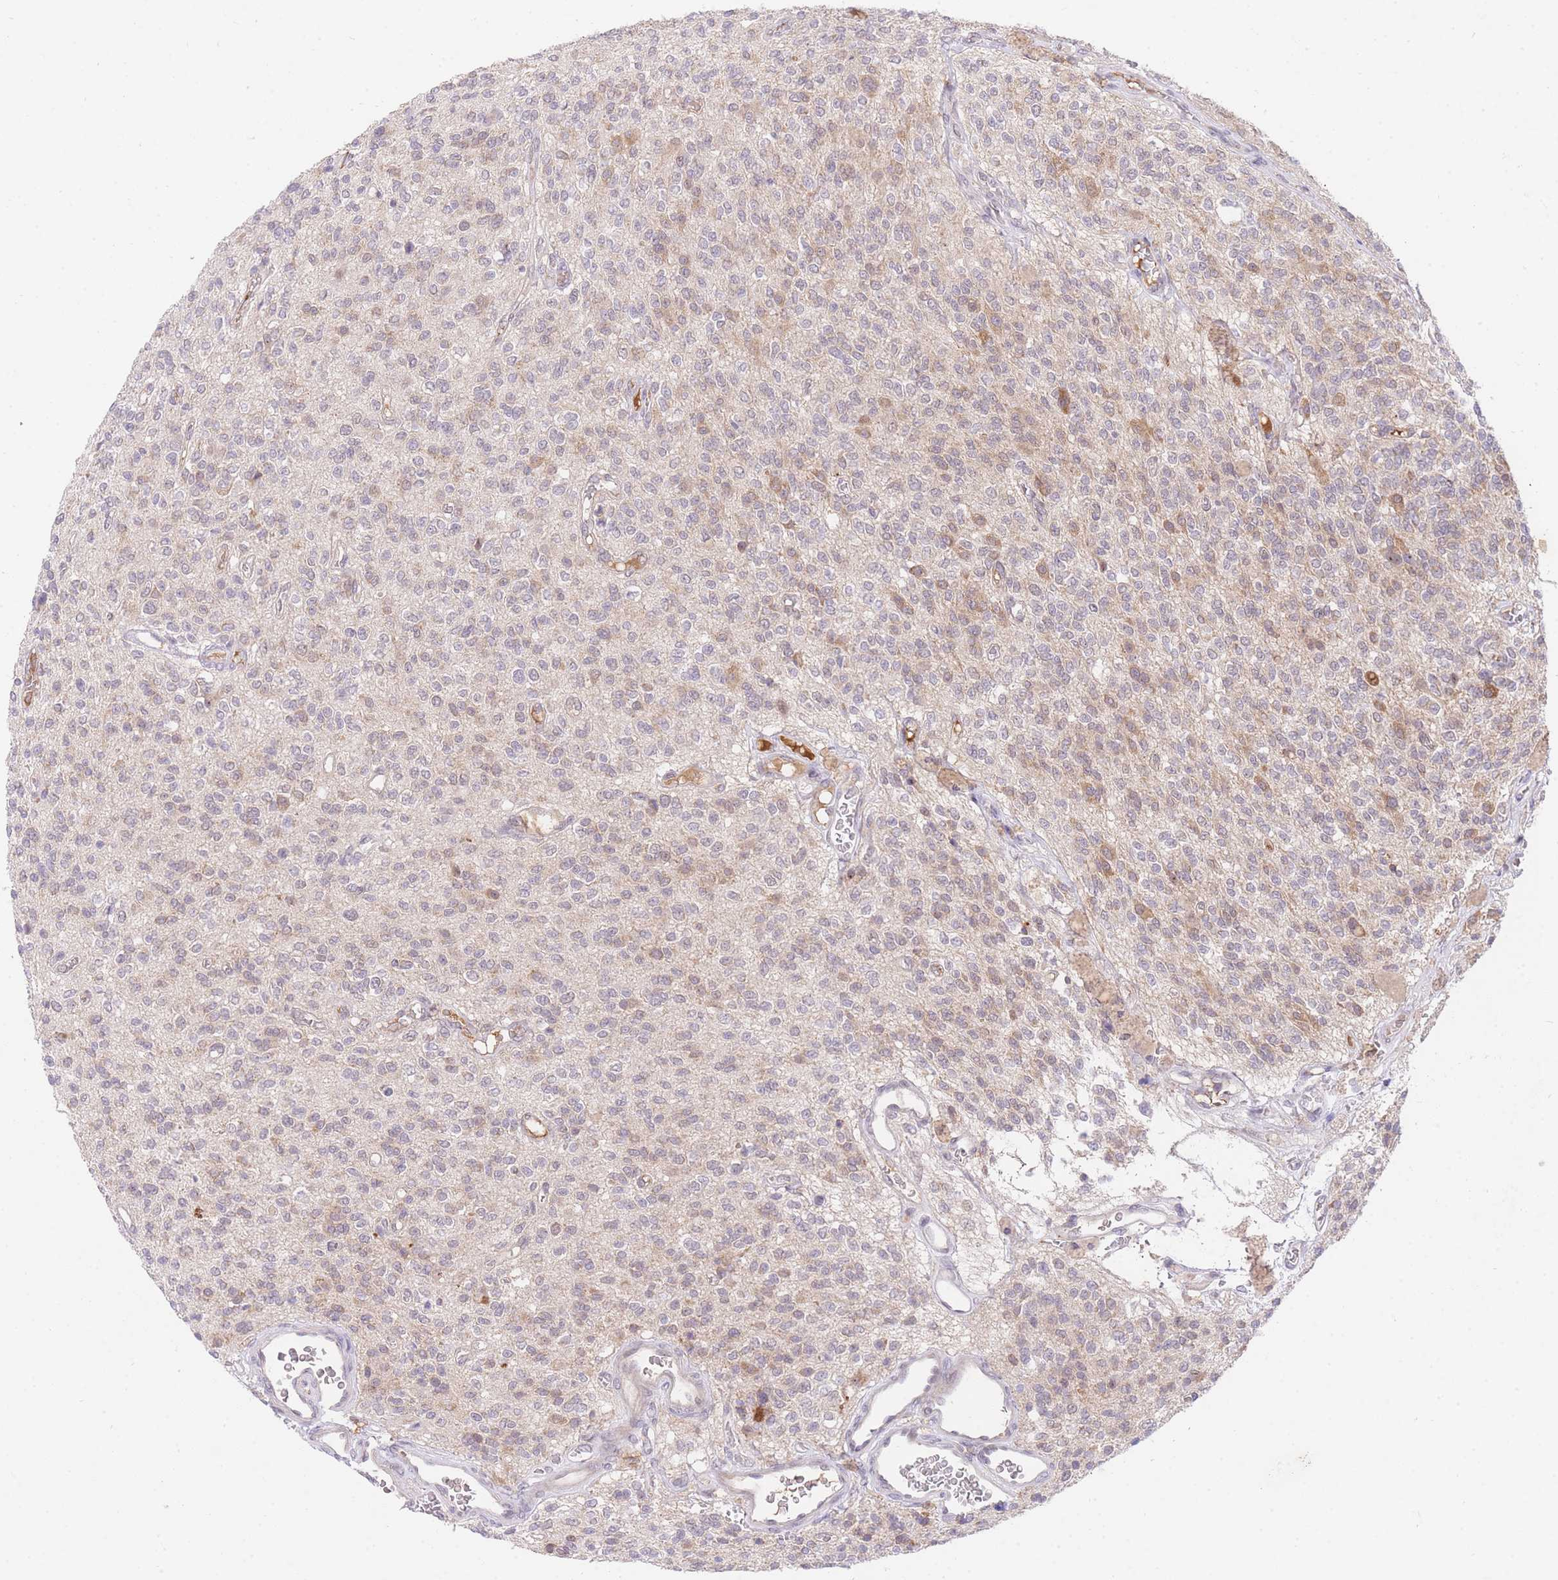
{"staining": {"intensity": "weak", "quantity": "25%-75%", "location": "cytoplasmic/membranous"}, "tissue": "glioma", "cell_type": "Tumor cells", "image_type": "cancer", "snomed": [{"axis": "morphology", "description": "Glioma, malignant, High grade"}, {"axis": "topography", "description": "Brain"}], "caption": "A brown stain shows weak cytoplasmic/membranous positivity of a protein in human malignant glioma (high-grade) tumor cells.", "gene": "SLC25A33", "patient": {"sex": "male", "age": 34}}